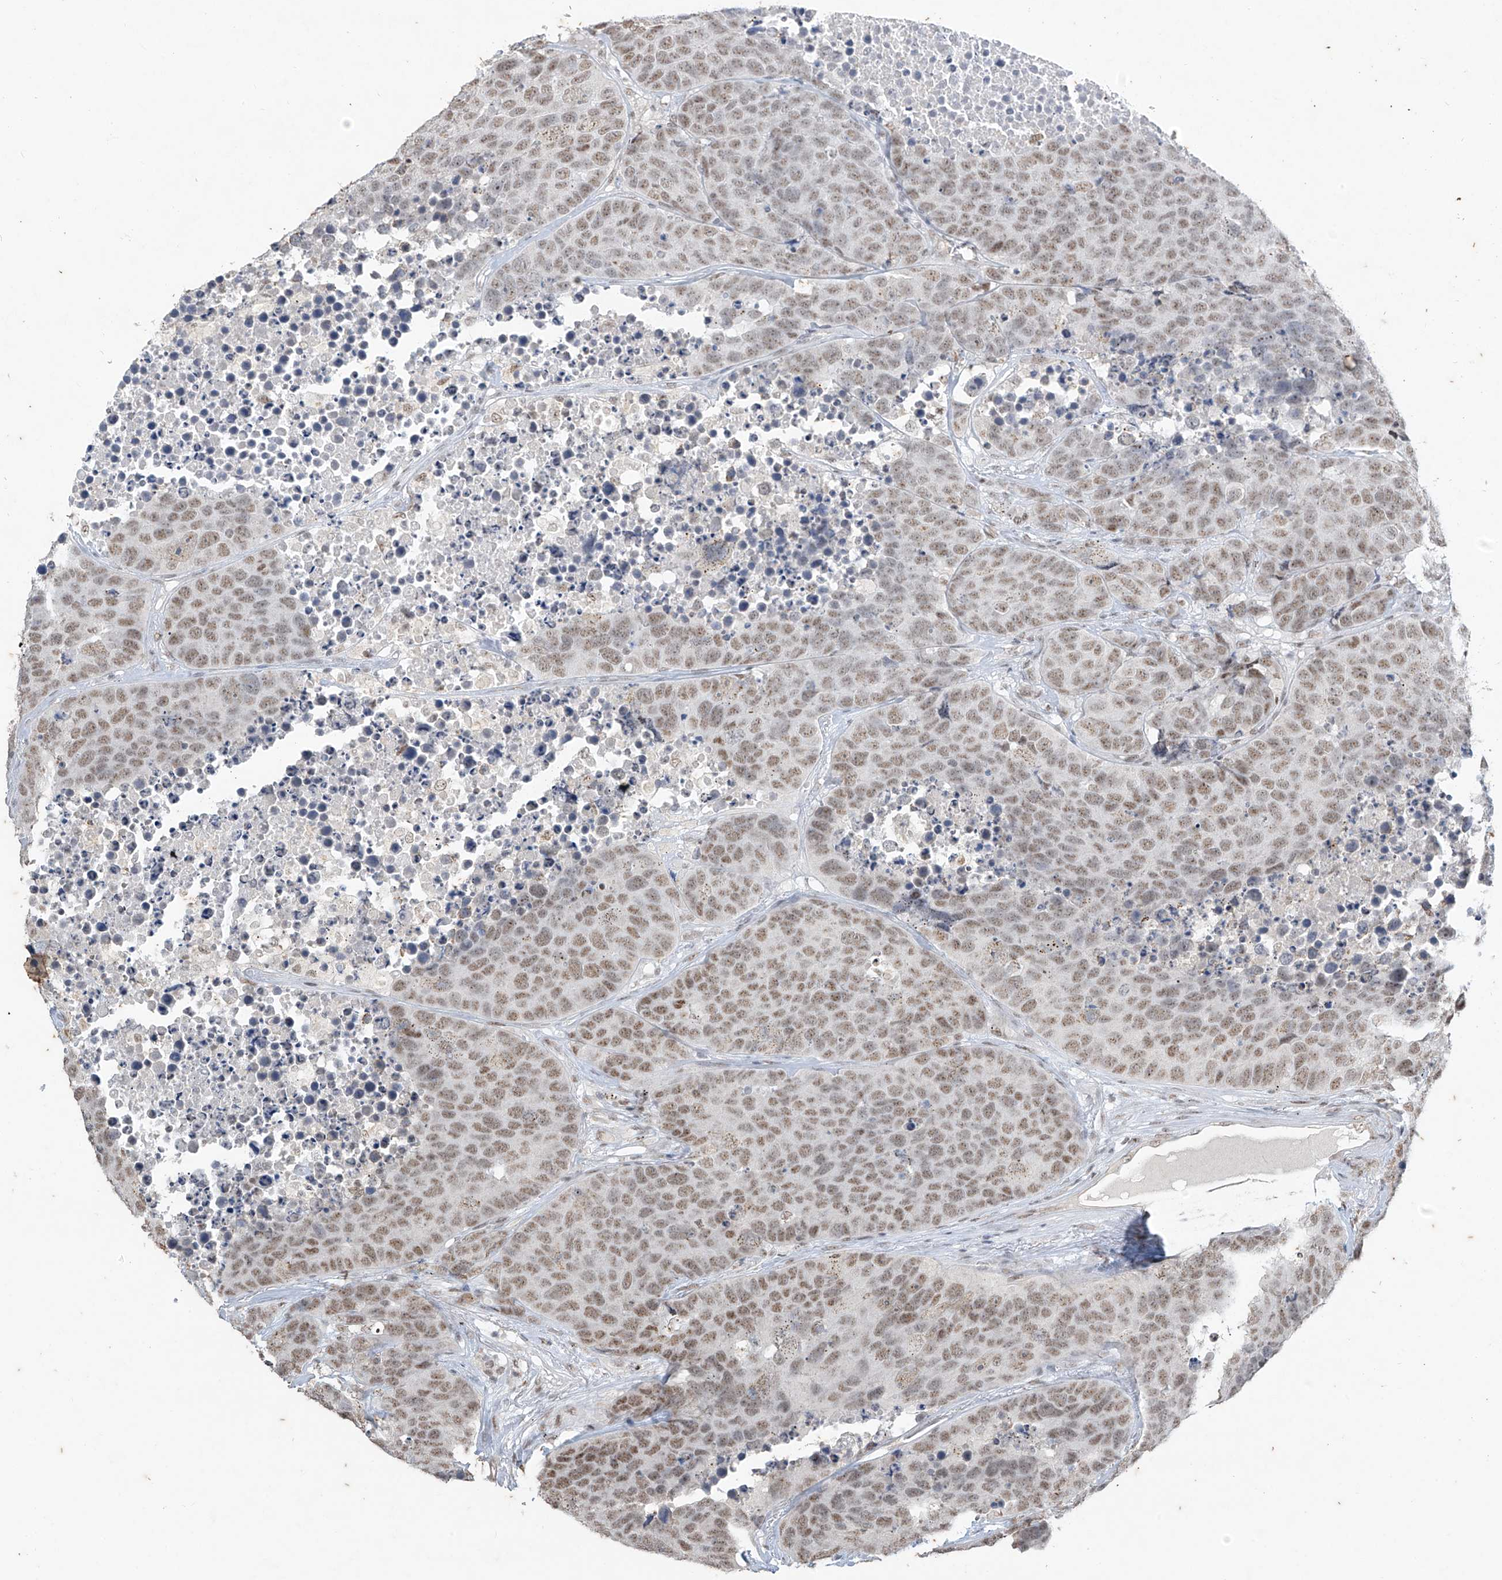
{"staining": {"intensity": "weak", "quantity": ">75%", "location": "nuclear"}, "tissue": "carcinoid", "cell_type": "Tumor cells", "image_type": "cancer", "snomed": [{"axis": "morphology", "description": "Carcinoid, malignant, NOS"}, {"axis": "topography", "description": "Lung"}], "caption": "High-power microscopy captured an immunohistochemistry (IHC) photomicrograph of malignant carcinoid, revealing weak nuclear staining in about >75% of tumor cells.", "gene": "TFEC", "patient": {"sex": "male", "age": 60}}